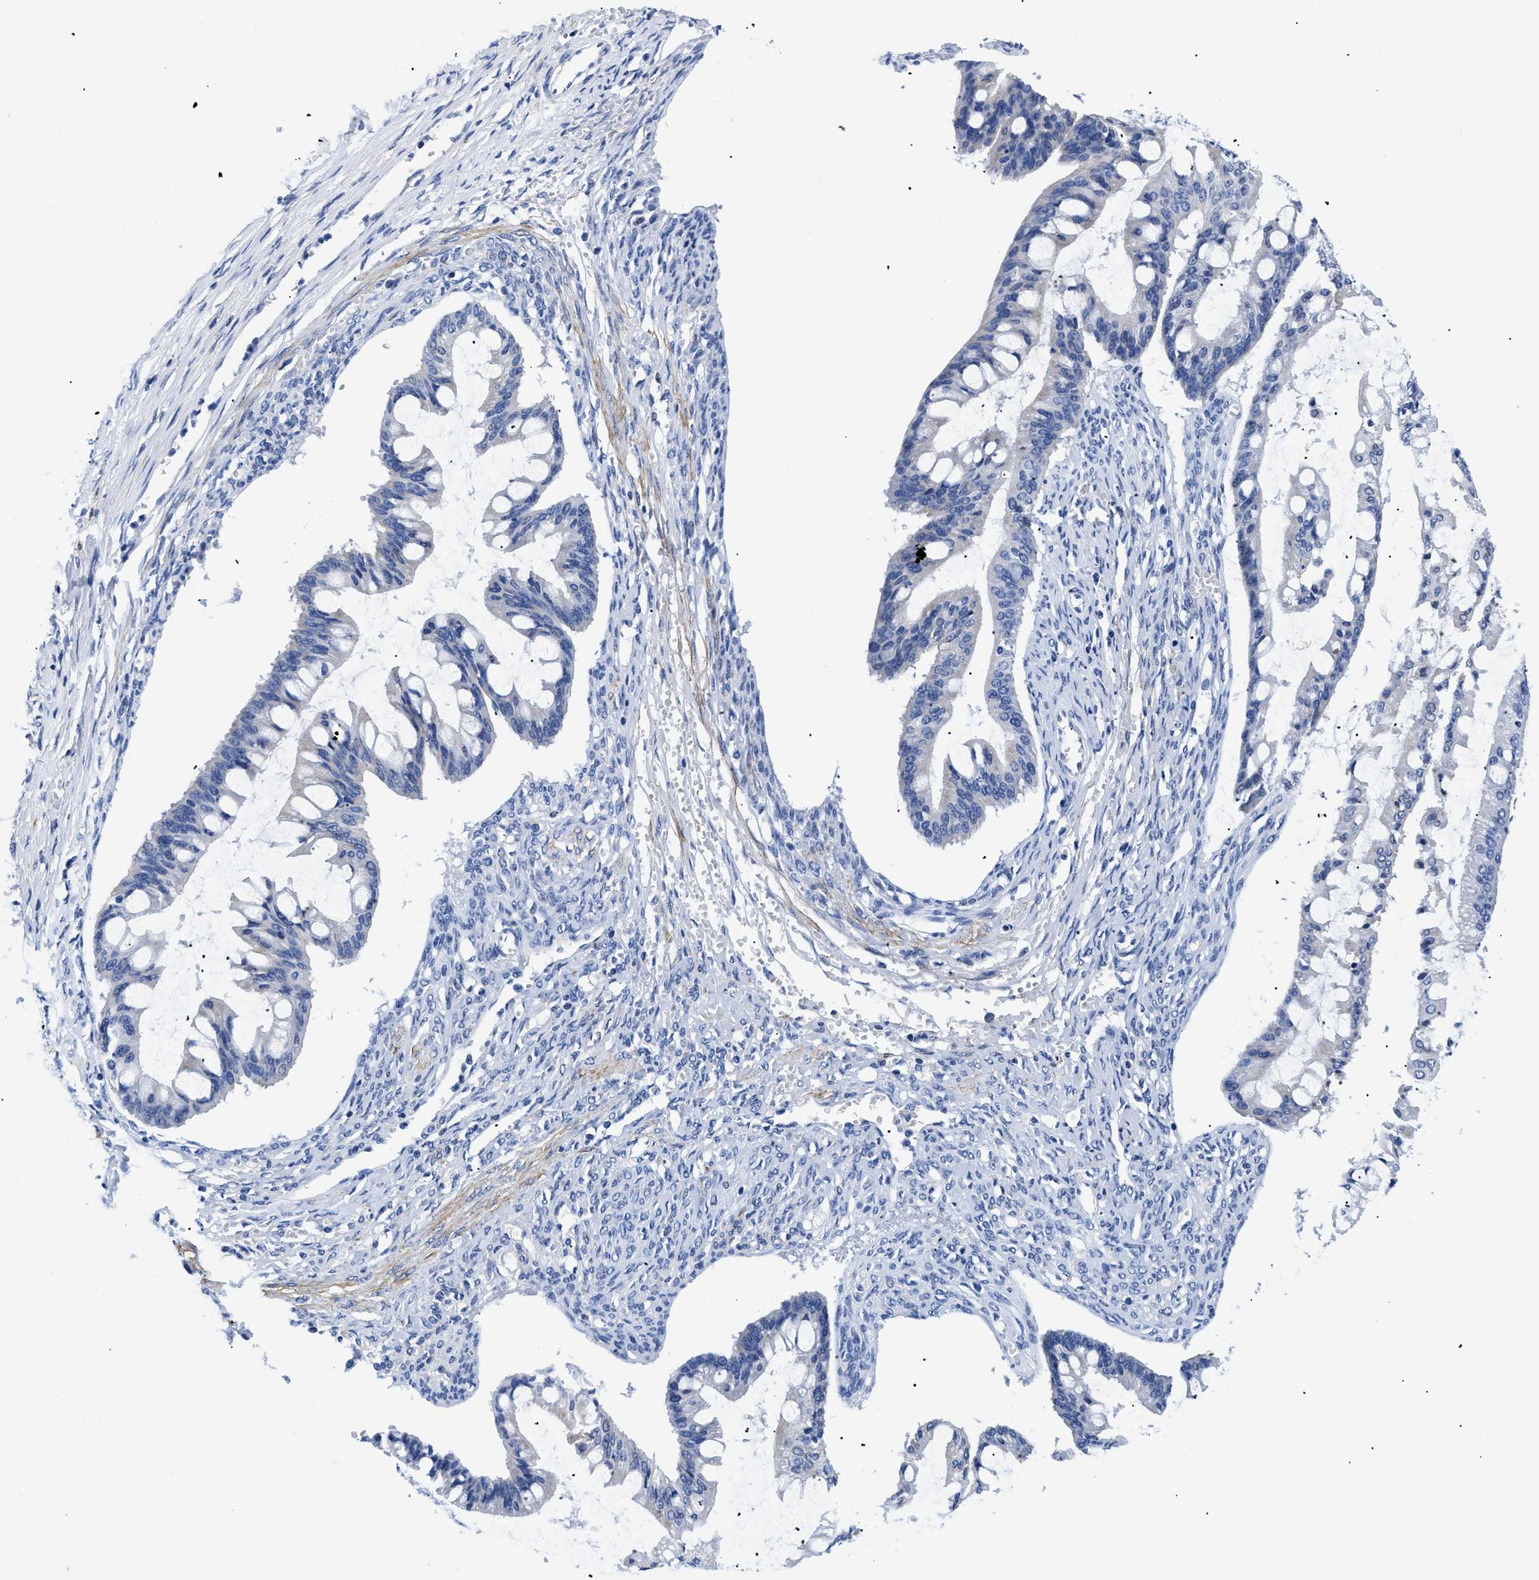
{"staining": {"intensity": "negative", "quantity": "none", "location": "none"}, "tissue": "ovarian cancer", "cell_type": "Tumor cells", "image_type": "cancer", "snomed": [{"axis": "morphology", "description": "Cystadenocarcinoma, mucinous, NOS"}, {"axis": "topography", "description": "Ovary"}], "caption": "DAB (3,3'-diaminobenzidine) immunohistochemical staining of ovarian mucinous cystadenocarcinoma displays no significant expression in tumor cells.", "gene": "GPR149", "patient": {"sex": "female", "age": 73}}